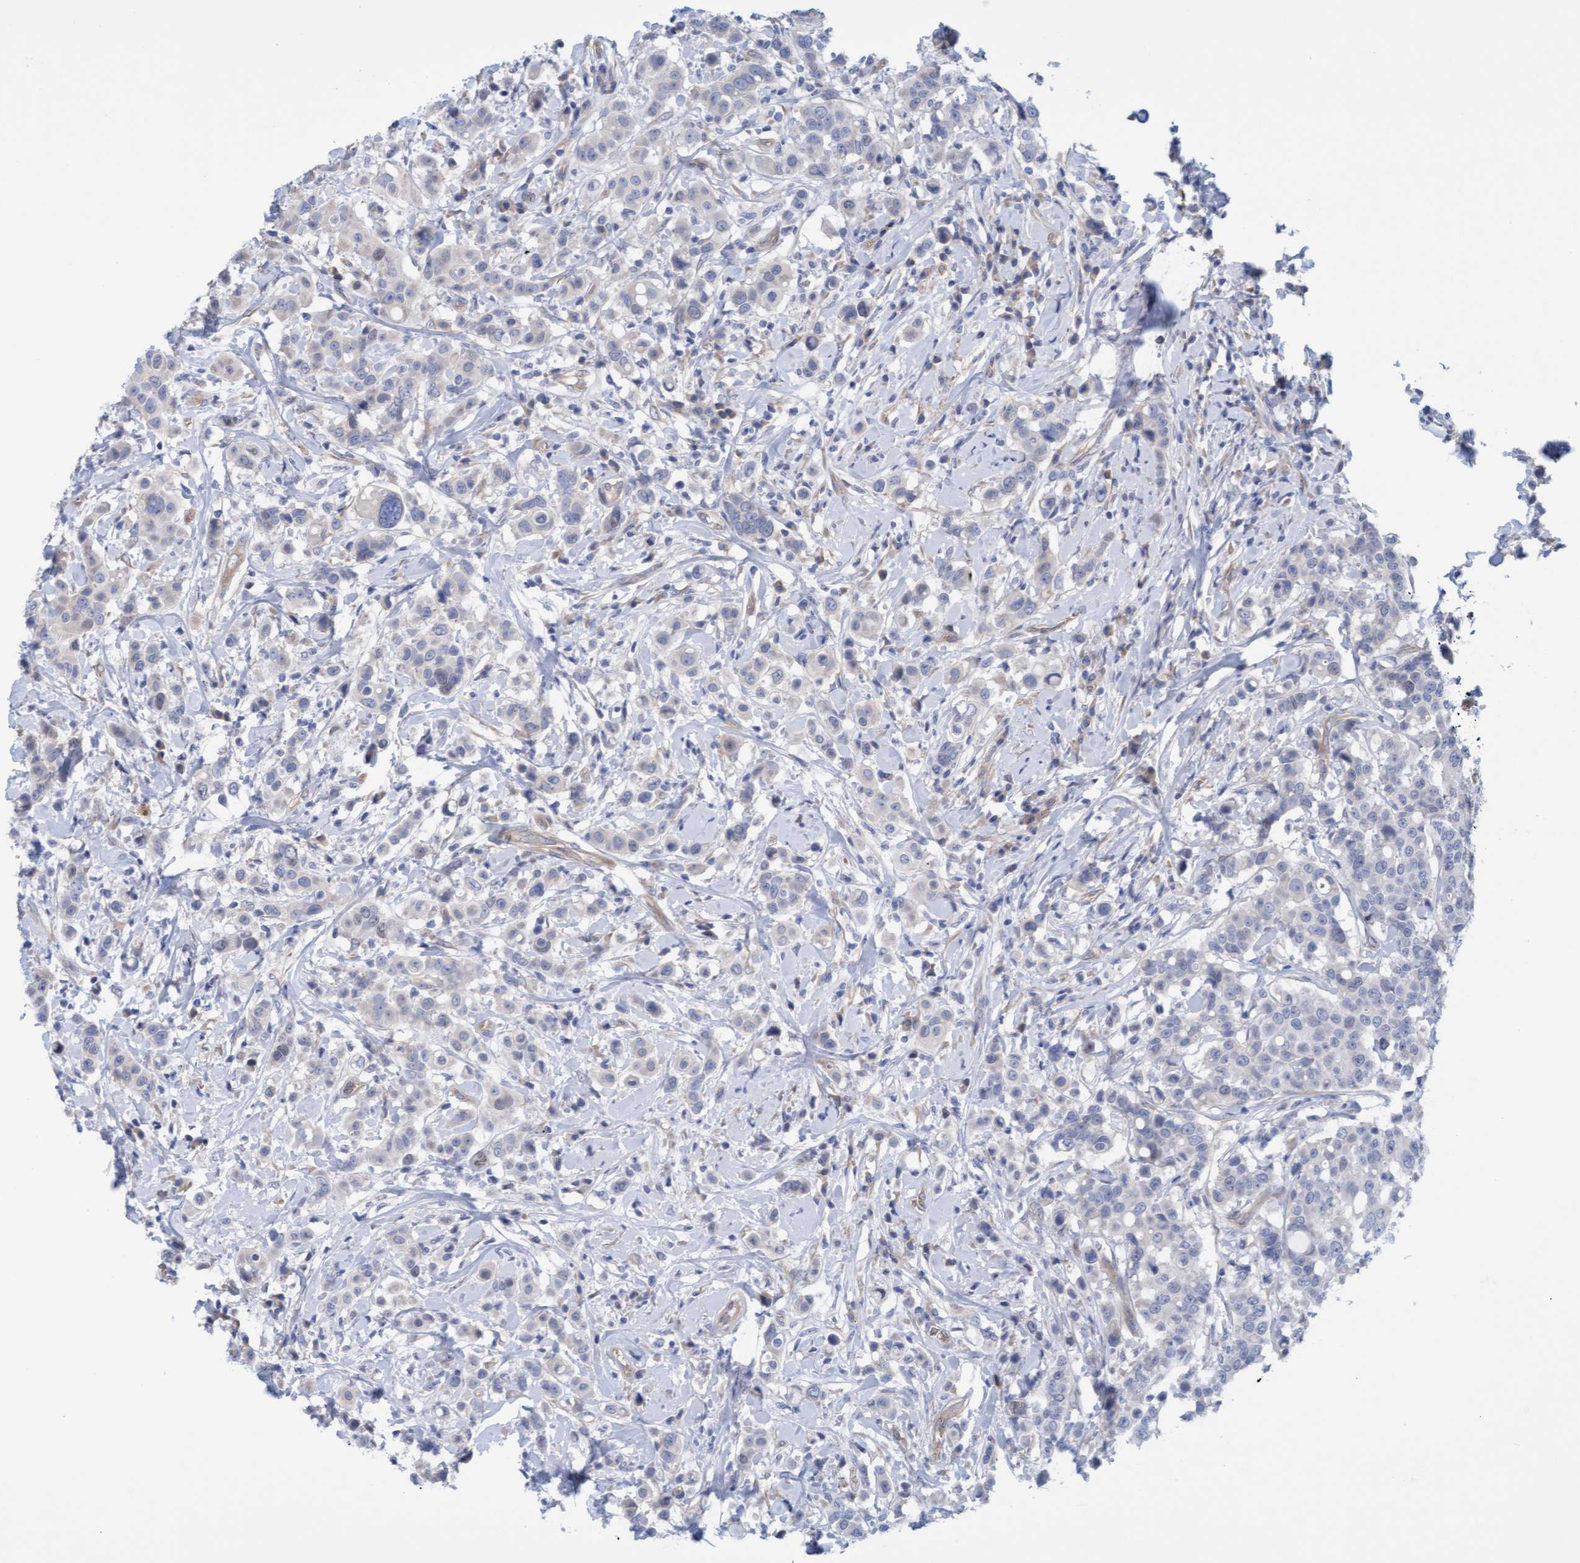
{"staining": {"intensity": "negative", "quantity": "none", "location": "none"}, "tissue": "breast cancer", "cell_type": "Tumor cells", "image_type": "cancer", "snomed": [{"axis": "morphology", "description": "Duct carcinoma"}, {"axis": "topography", "description": "Breast"}], "caption": "Tumor cells are negative for brown protein staining in breast cancer (intraductal carcinoma).", "gene": "STXBP1", "patient": {"sex": "female", "age": 27}}